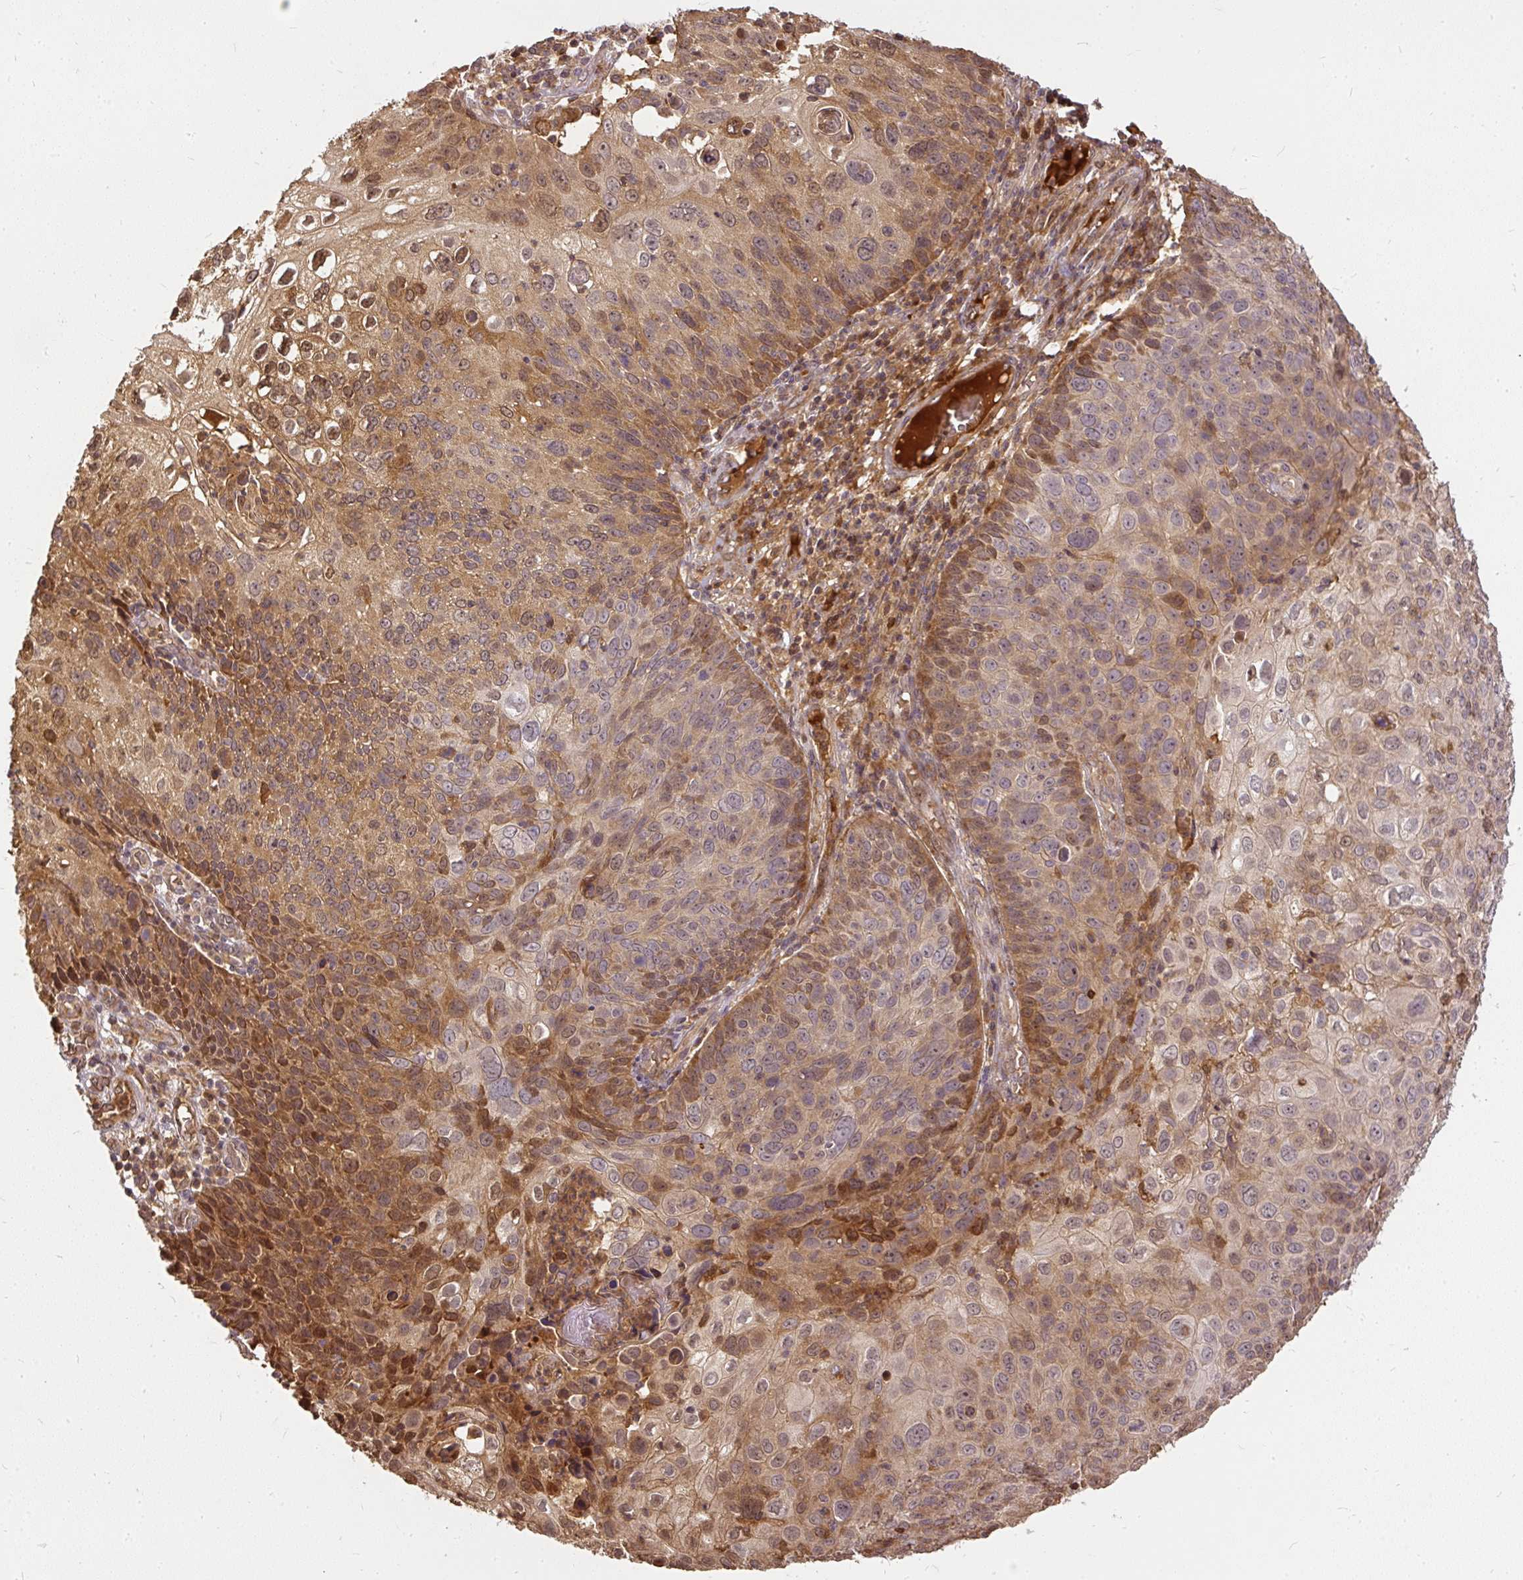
{"staining": {"intensity": "moderate", "quantity": ">75%", "location": "cytoplasmic/membranous"}, "tissue": "skin cancer", "cell_type": "Tumor cells", "image_type": "cancer", "snomed": [{"axis": "morphology", "description": "Squamous cell carcinoma, NOS"}, {"axis": "topography", "description": "Skin"}], "caption": "High-magnification brightfield microscopy of skin cancer stained with DAB (brown) and counterstained with hematoxylin (blue). tumor cells exhibit moderate cytoplasmic/membranous expression is appreciated in approximately>75% of cells. (DAB = brown stain, brightfield microscopy at high magnification).", "gene": "AP5S1", "patient": {"sex": "male", "age": 87}}